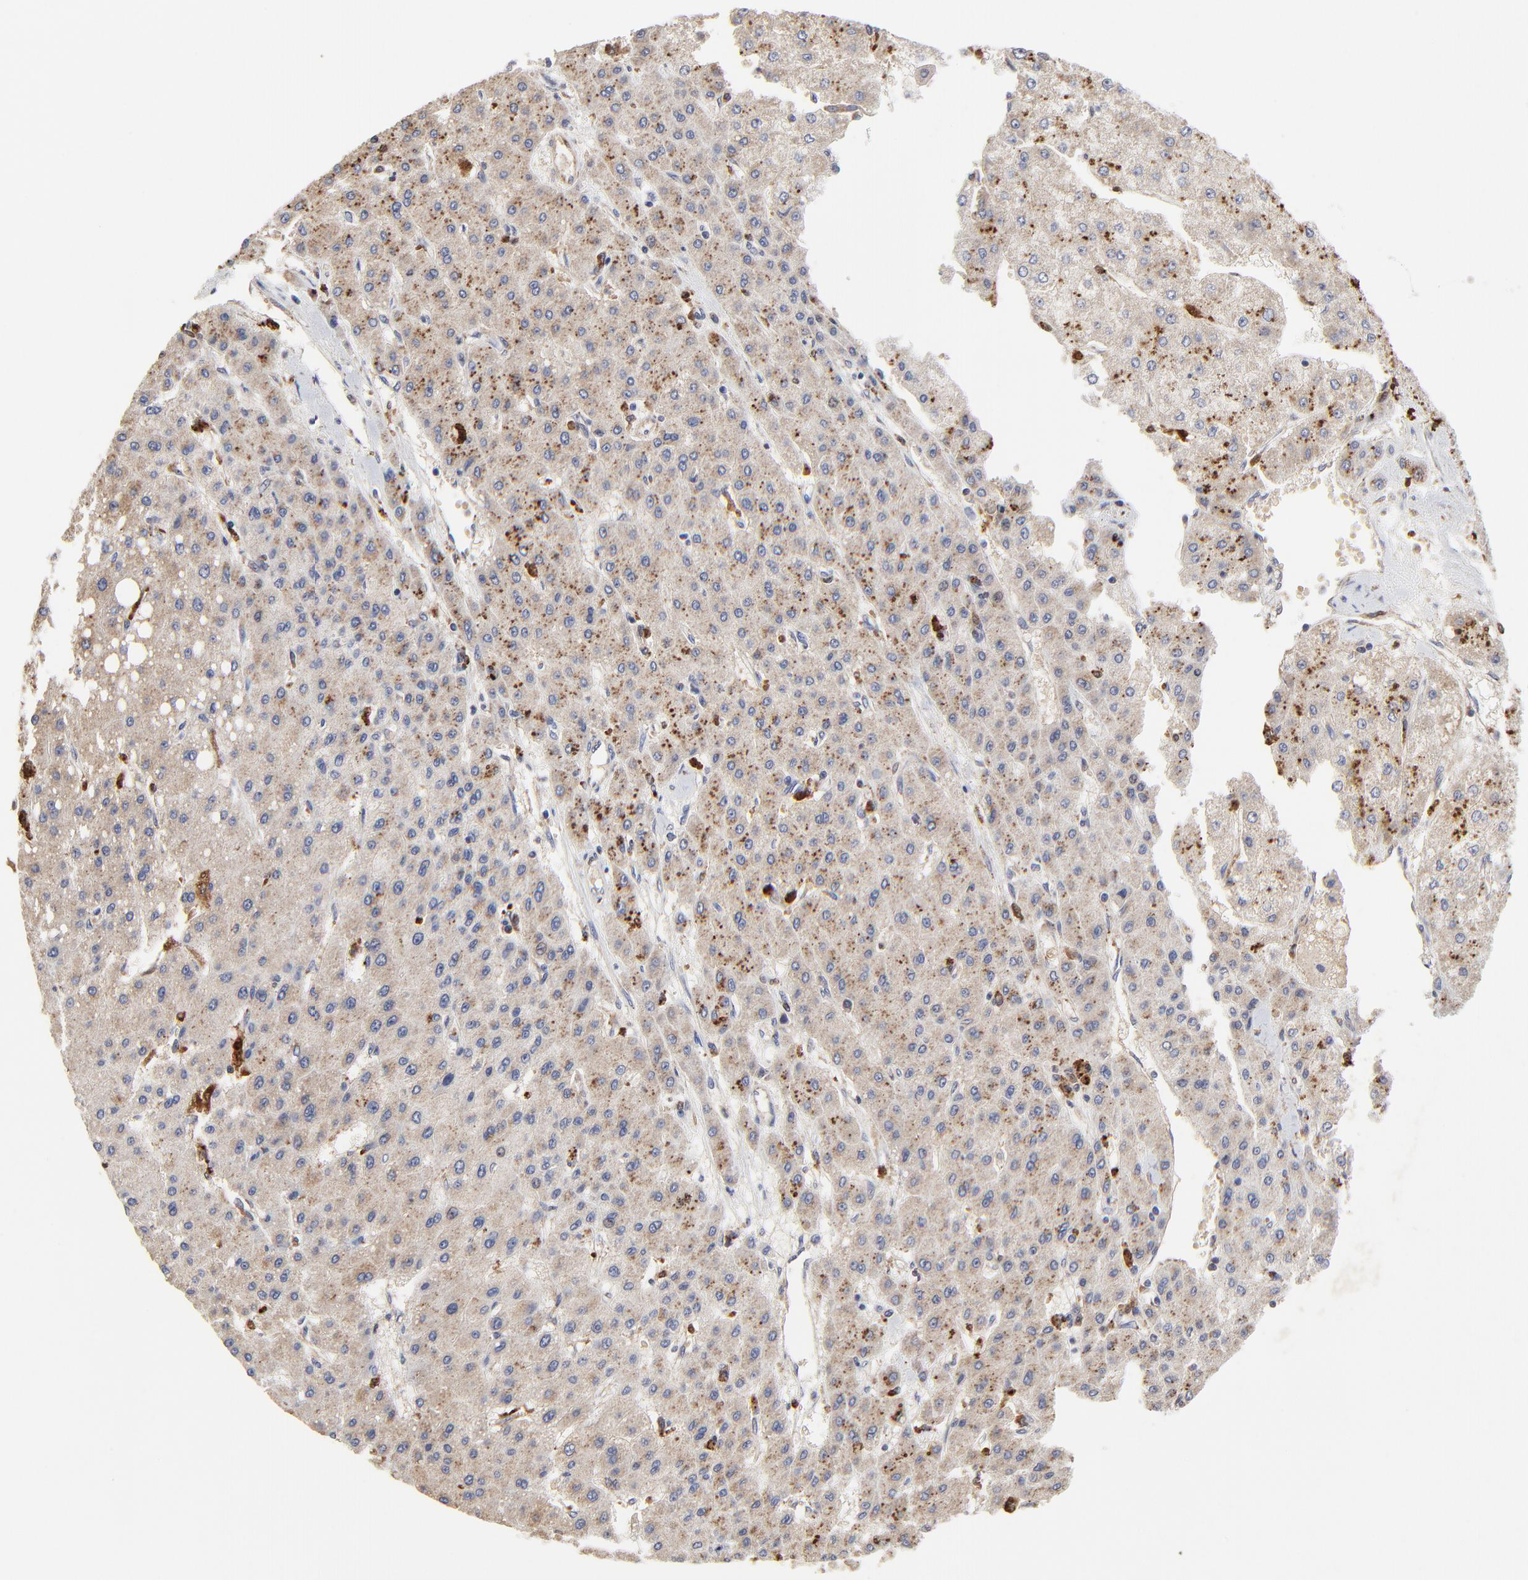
{"staining": {"intensity": "moderate", "quantity": ">75%", "location": "cytoplasmic/membranous"}, "tissue": "liver cancer", "cell_type": "Tumor cells", "image_type": "cancer", "snomed": [{"axis": "morphology", "description": "Carcinoma, Hepatocellular, NOS"}, {"axis": "topography", "description": "Liver"}], "caption": "Tumor cells exhibit medium levels of moderate cytoplasmic/membranous positivity in about >75% of cells in human hepatocellular carcinoma (liver).", "gene": "LGALS3", "patient": {"sex": "female", "age": 52}}